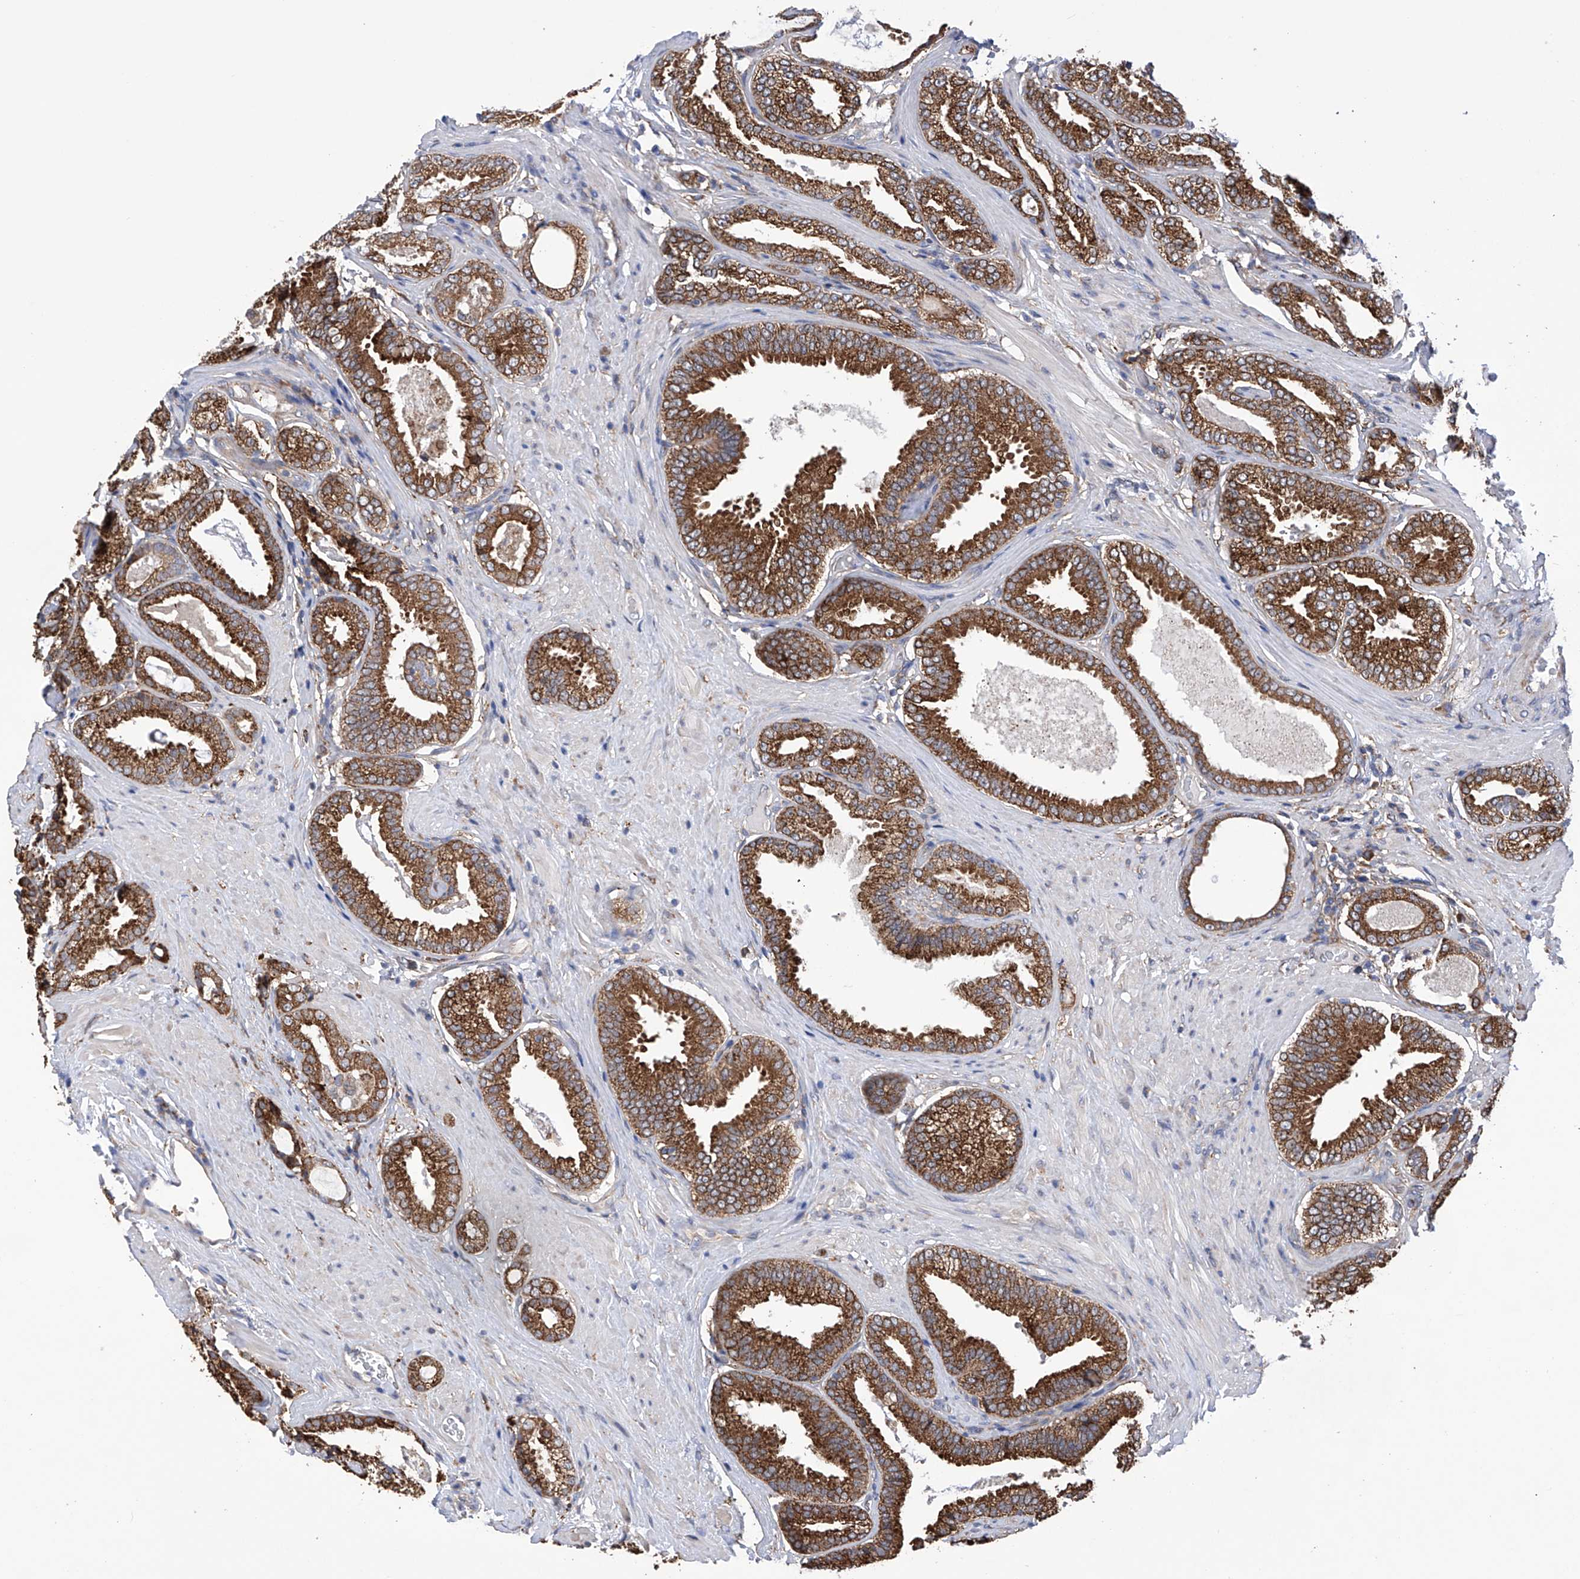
{"staining": {"intensity": "strong", "quantity": ">75%", "location": "cytoplasmic/membranous"}, "tissue": "prostate cancer", "cell_type": "Tumor cells", "image_type": "cancer", "snomed": [{"axis": "morphology", "description": "Adenocarcinoma, Low grade"}, {"axis": "topography", "description": "Prostate"}], "caption": "DAB (3,3'-diaminobenzidine) immunohistochemical staining of human low-grade adenocarcinoma (prostate) displays strong cytoplasmic/membranous protein expression in about >75% of tumor cells.", "gene": "DNAH8", "patient": {"sex": "male", "age": 71}}